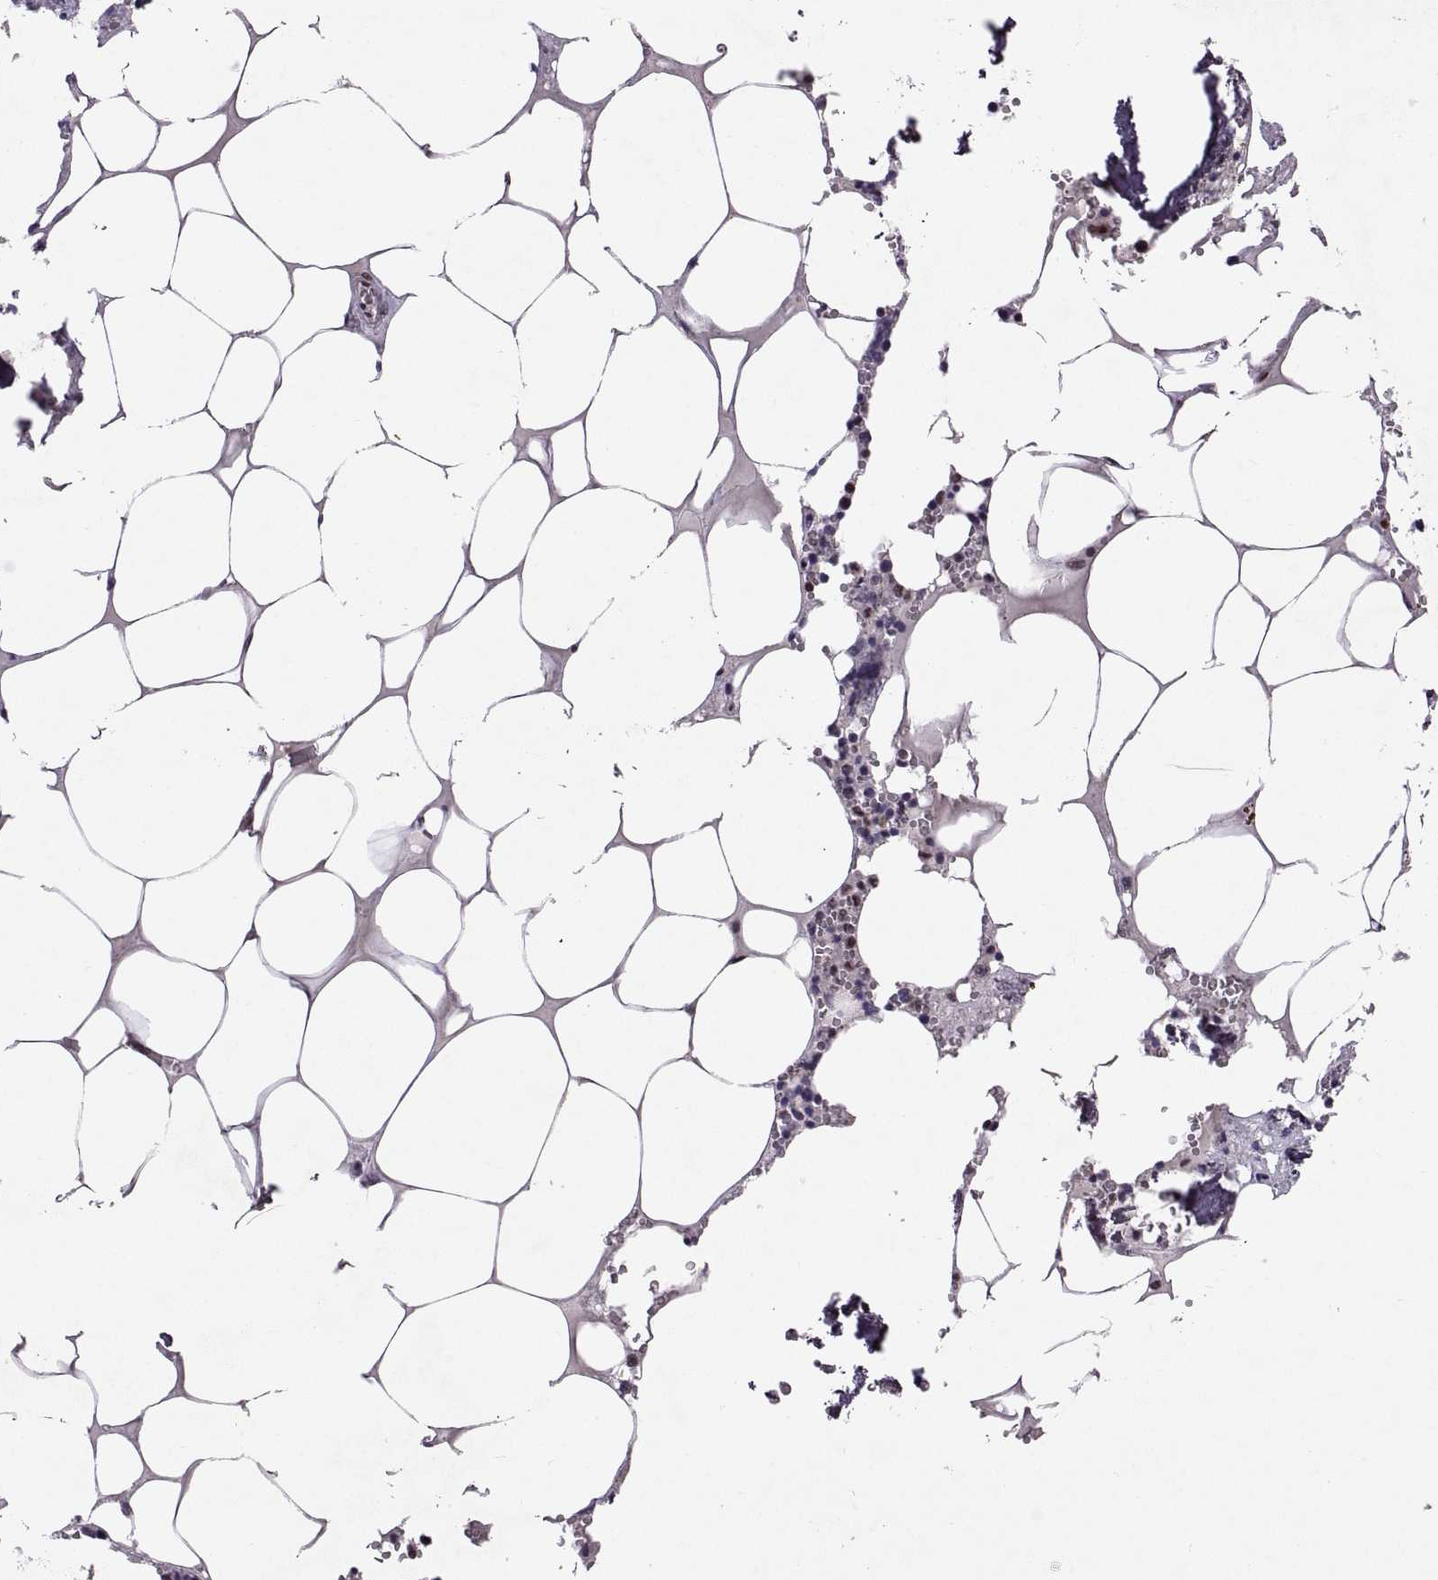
{"staining": {"intensity": "strong", "quantity": "25%-75%", "location": "nuclear"}, "tissue": "bone marrow", "cell_type": "Hematopoietic cells", "image_type": "normal", "snomed": [{"axis": "morphology", "description": "Normal tissue, NOS"}, {"axis": "topography", "description": "Bone marrow"}], "caption": "Immunohistochemical staining of benign human bone marrow shows 25%-75% levels of strong nuclear protein staining in approximately 25%-75% of hematopoietic cells.", "gene": "MT1E", "patient": {"sex": "male", "age": 54}}